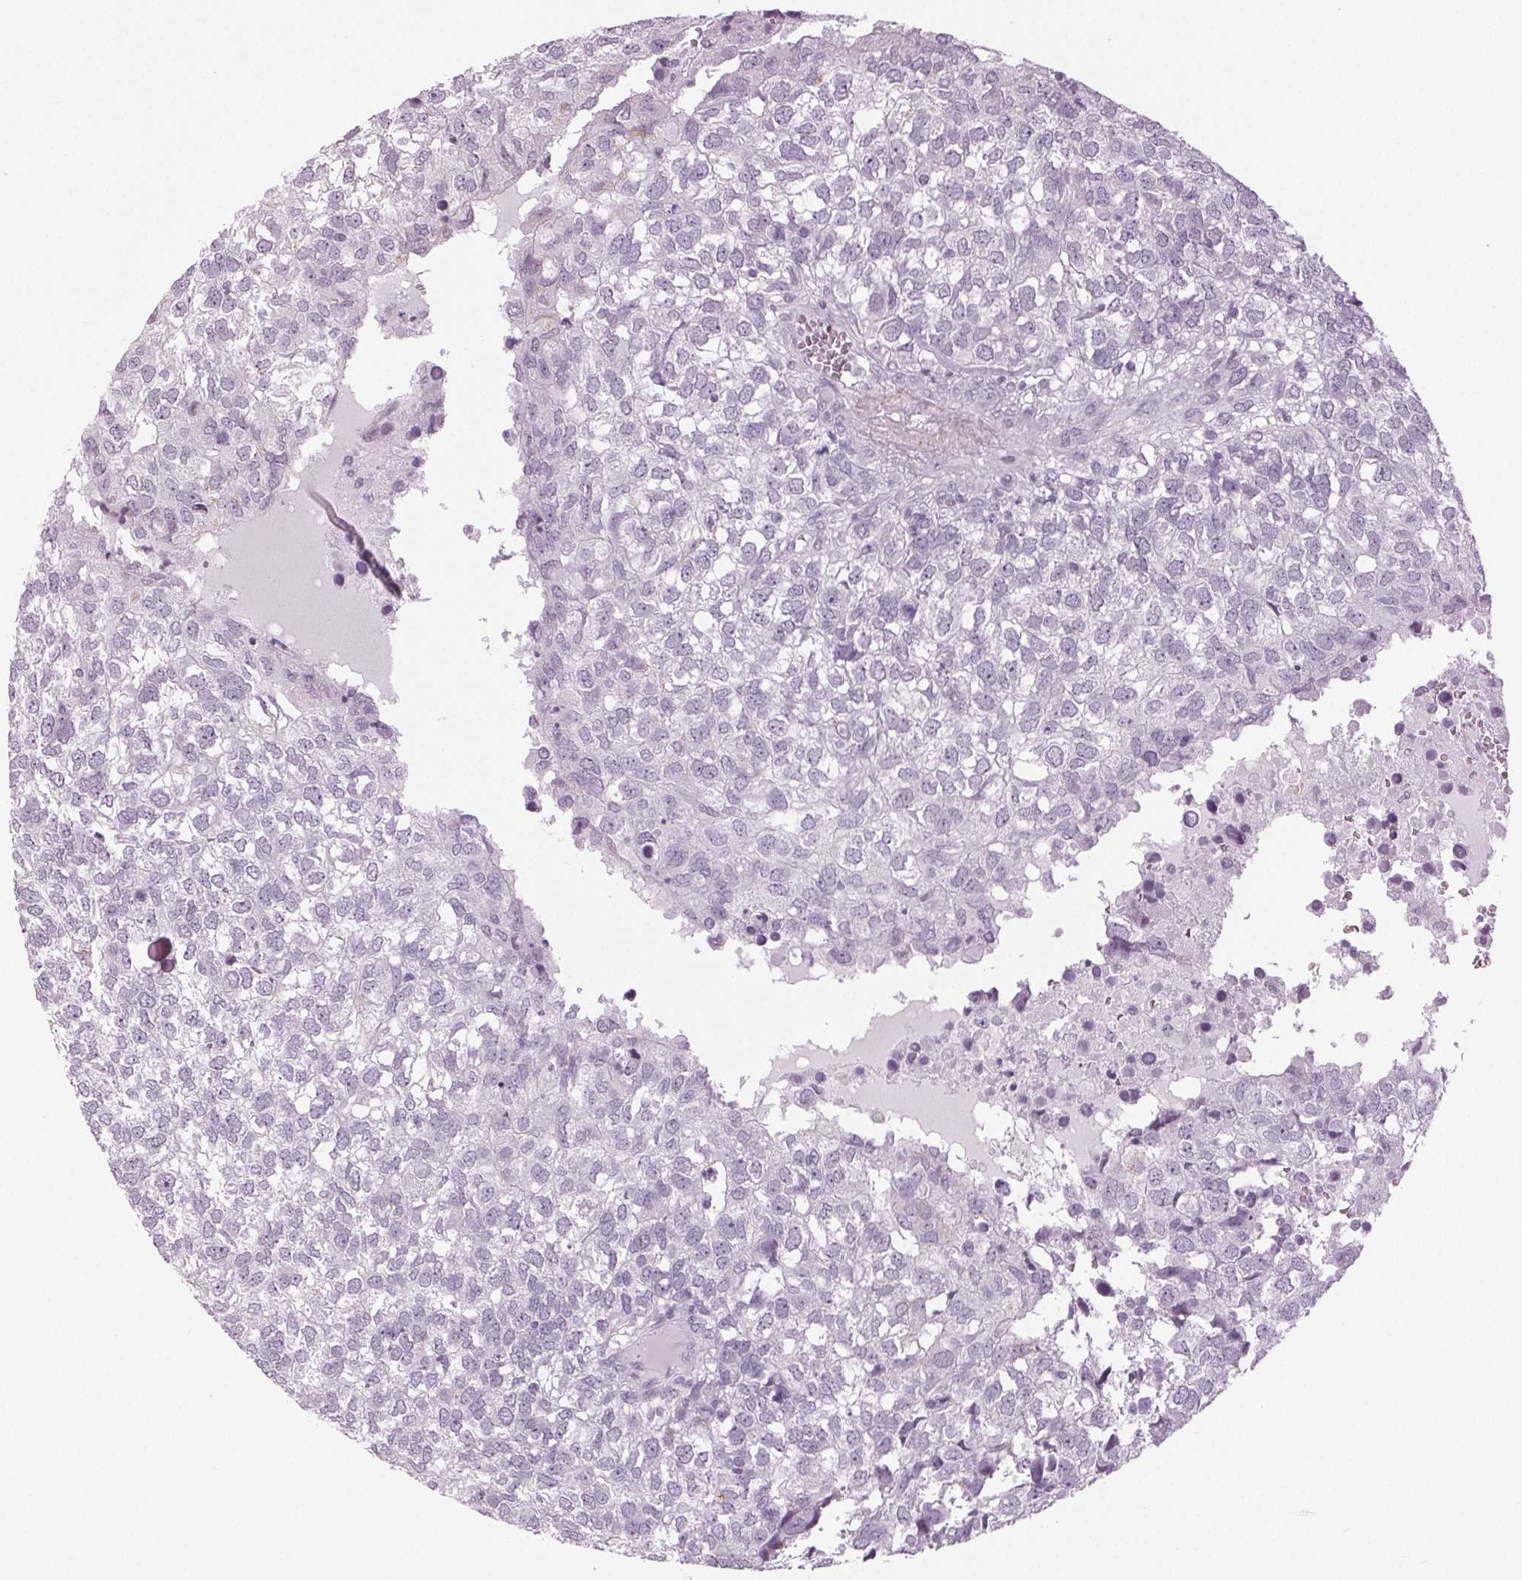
{"staining": {"intensity": "negative", "quantity": "none", "location": "none"}, "tissue": "breast cancer", "cell_type": "Tumor cells", "image_type": "cancer", "snomed": [{"axis": "morphology", "description": "Duct carcinoma"}, {"axis": "topography", "description": "Breast"}], "caption": "Immunohistochemistry (IHC) photomicrograph of neoplastic tissue: breast cancer stained with DAB displays no significant protein positivity in tumor cells.", "gene": "DNAH12", "patient": {"sex": "female", "age": 30}}